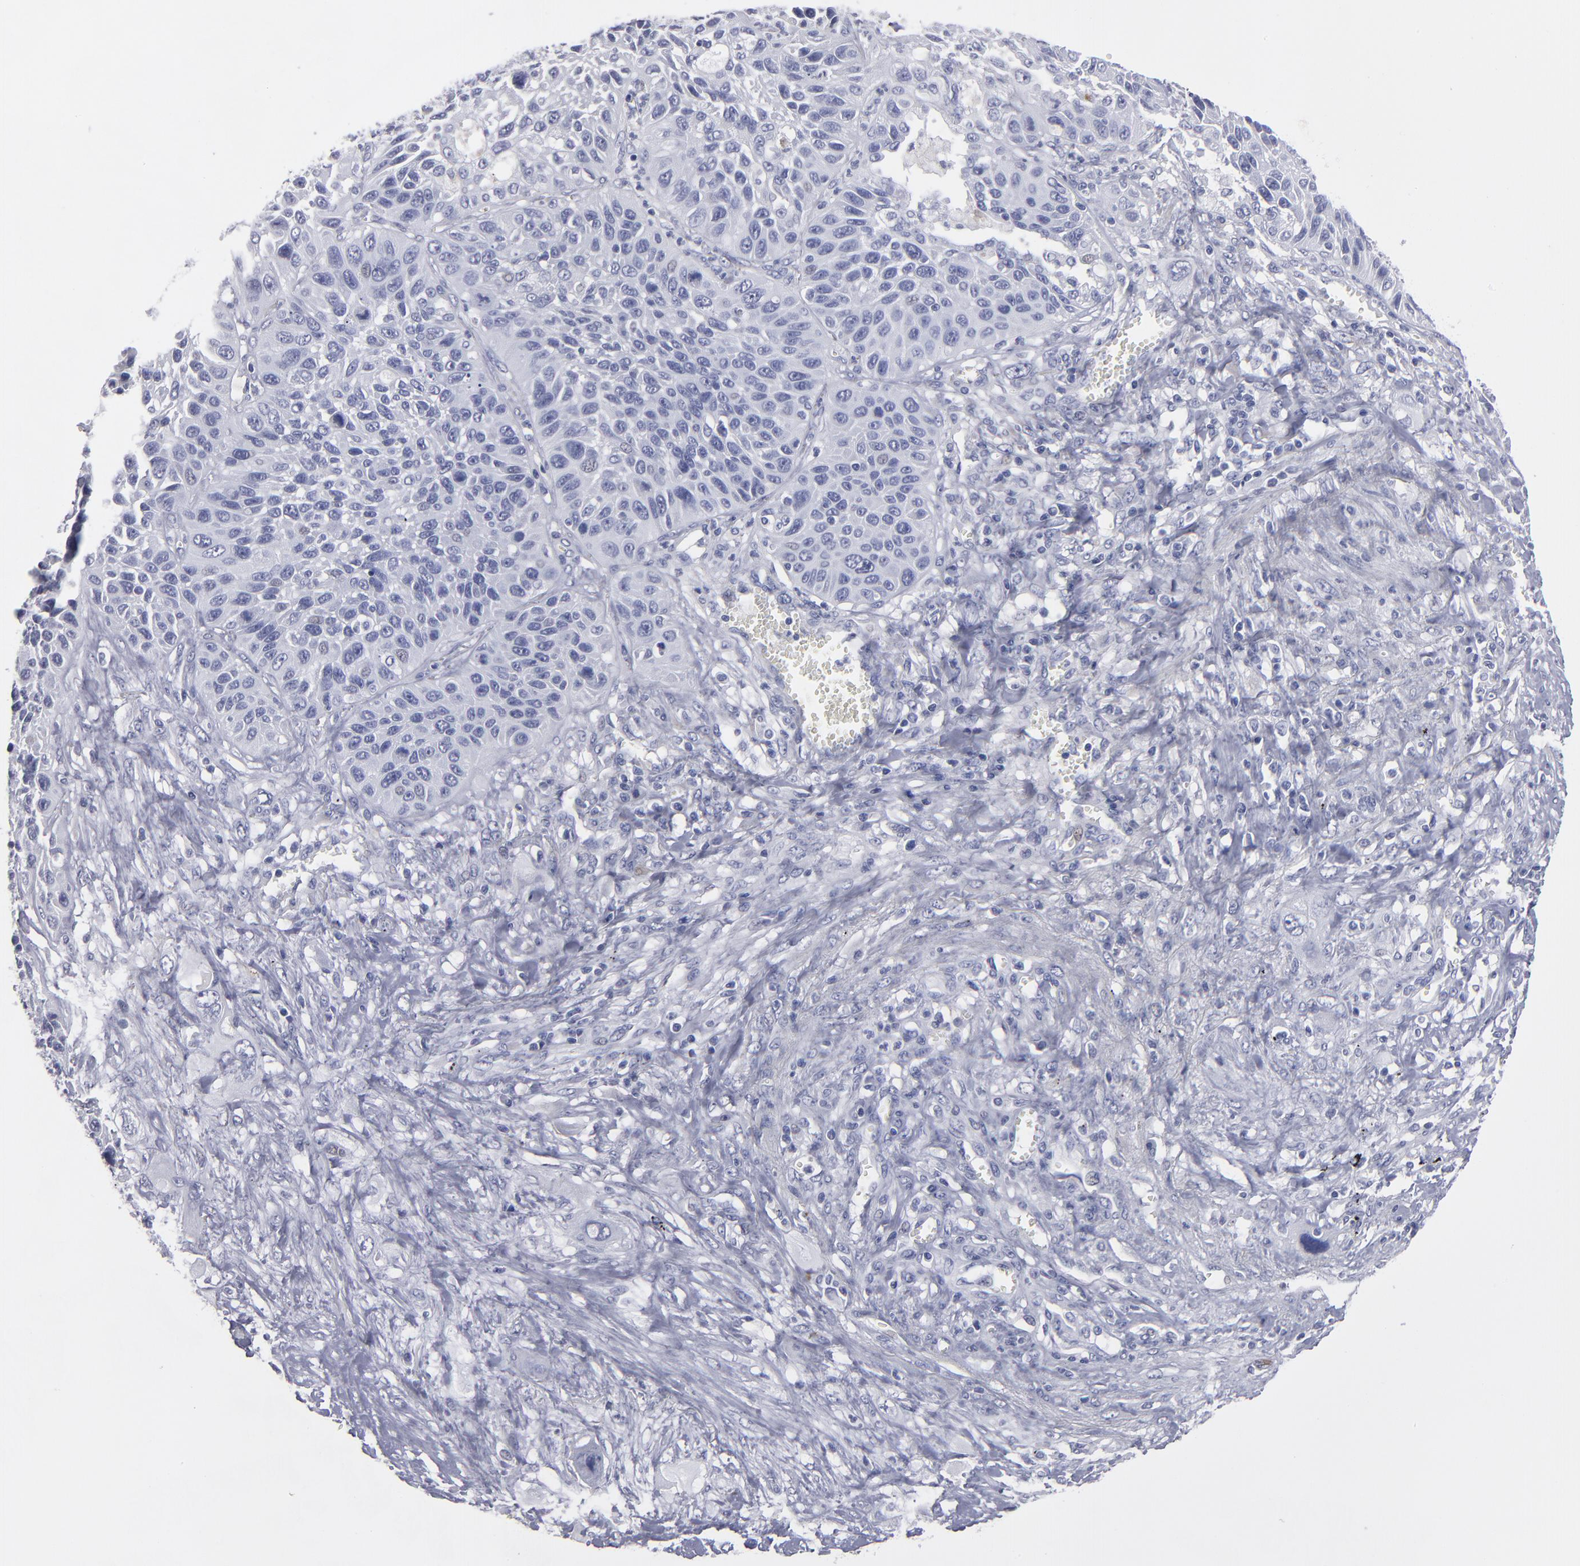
{"staining": {"intensity": "negative", "quantity": "none", "location": "none"}, "tissue": "lung cancer", "cell_type": "Tumor cells", "image_type": "cancer", "snomed": [{"axis": "morphology", "description": "Squamous cell carcinoma, NOS"}, {"axis": "topography", "description": "Lung"}], "caption": "The histopathology image demonstrates no significant staining in tumor cells of squamous cell carcinoma (lung).", "gene": "CADM3", "patient": {"sex": "female", "age": 76}}